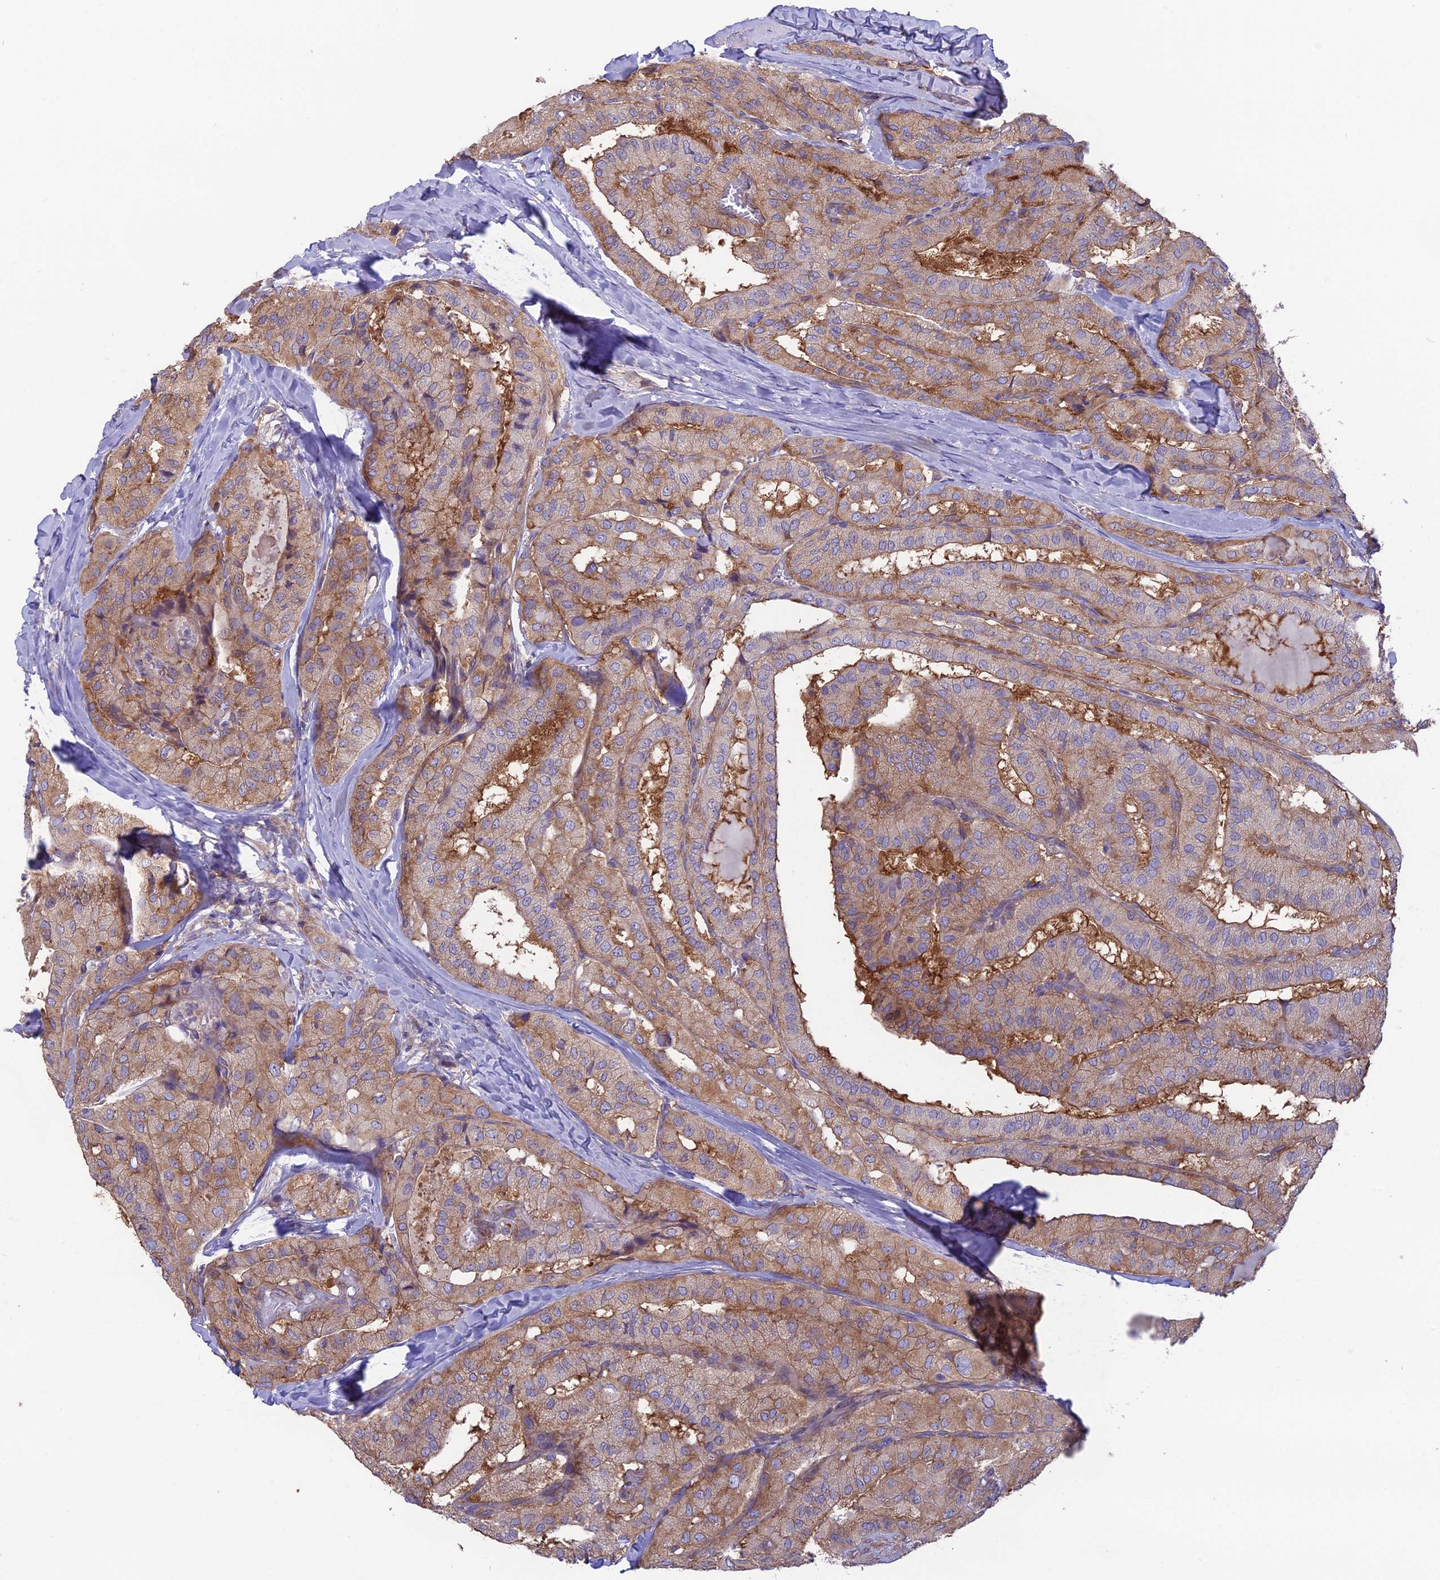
{"staining": {"intensity": "moderate", "quantity": ">75%", "location": "cytoplasmic/membranous"}, "tissue": "thyroid cancer", "cell_type": "Tumor cells", "image_type": "cancer", "snomed": [{"axis": "morphology", "description": "Normal tissue, NOS"}, {"axis": "morphology", "description": "Papillary adenocarcinoma, NOS"}, {"axis": "topography", "description": "Thyroid gland"}], "caption": "This is a photomicrograph of immunohistochemistry staining of thyroid cancer, which shows moderate positivity in the cytoplasmic/membranous of tumor cells.", "gene": "BLOC1S4", "patient": {"sex": "female", "age": 59}}